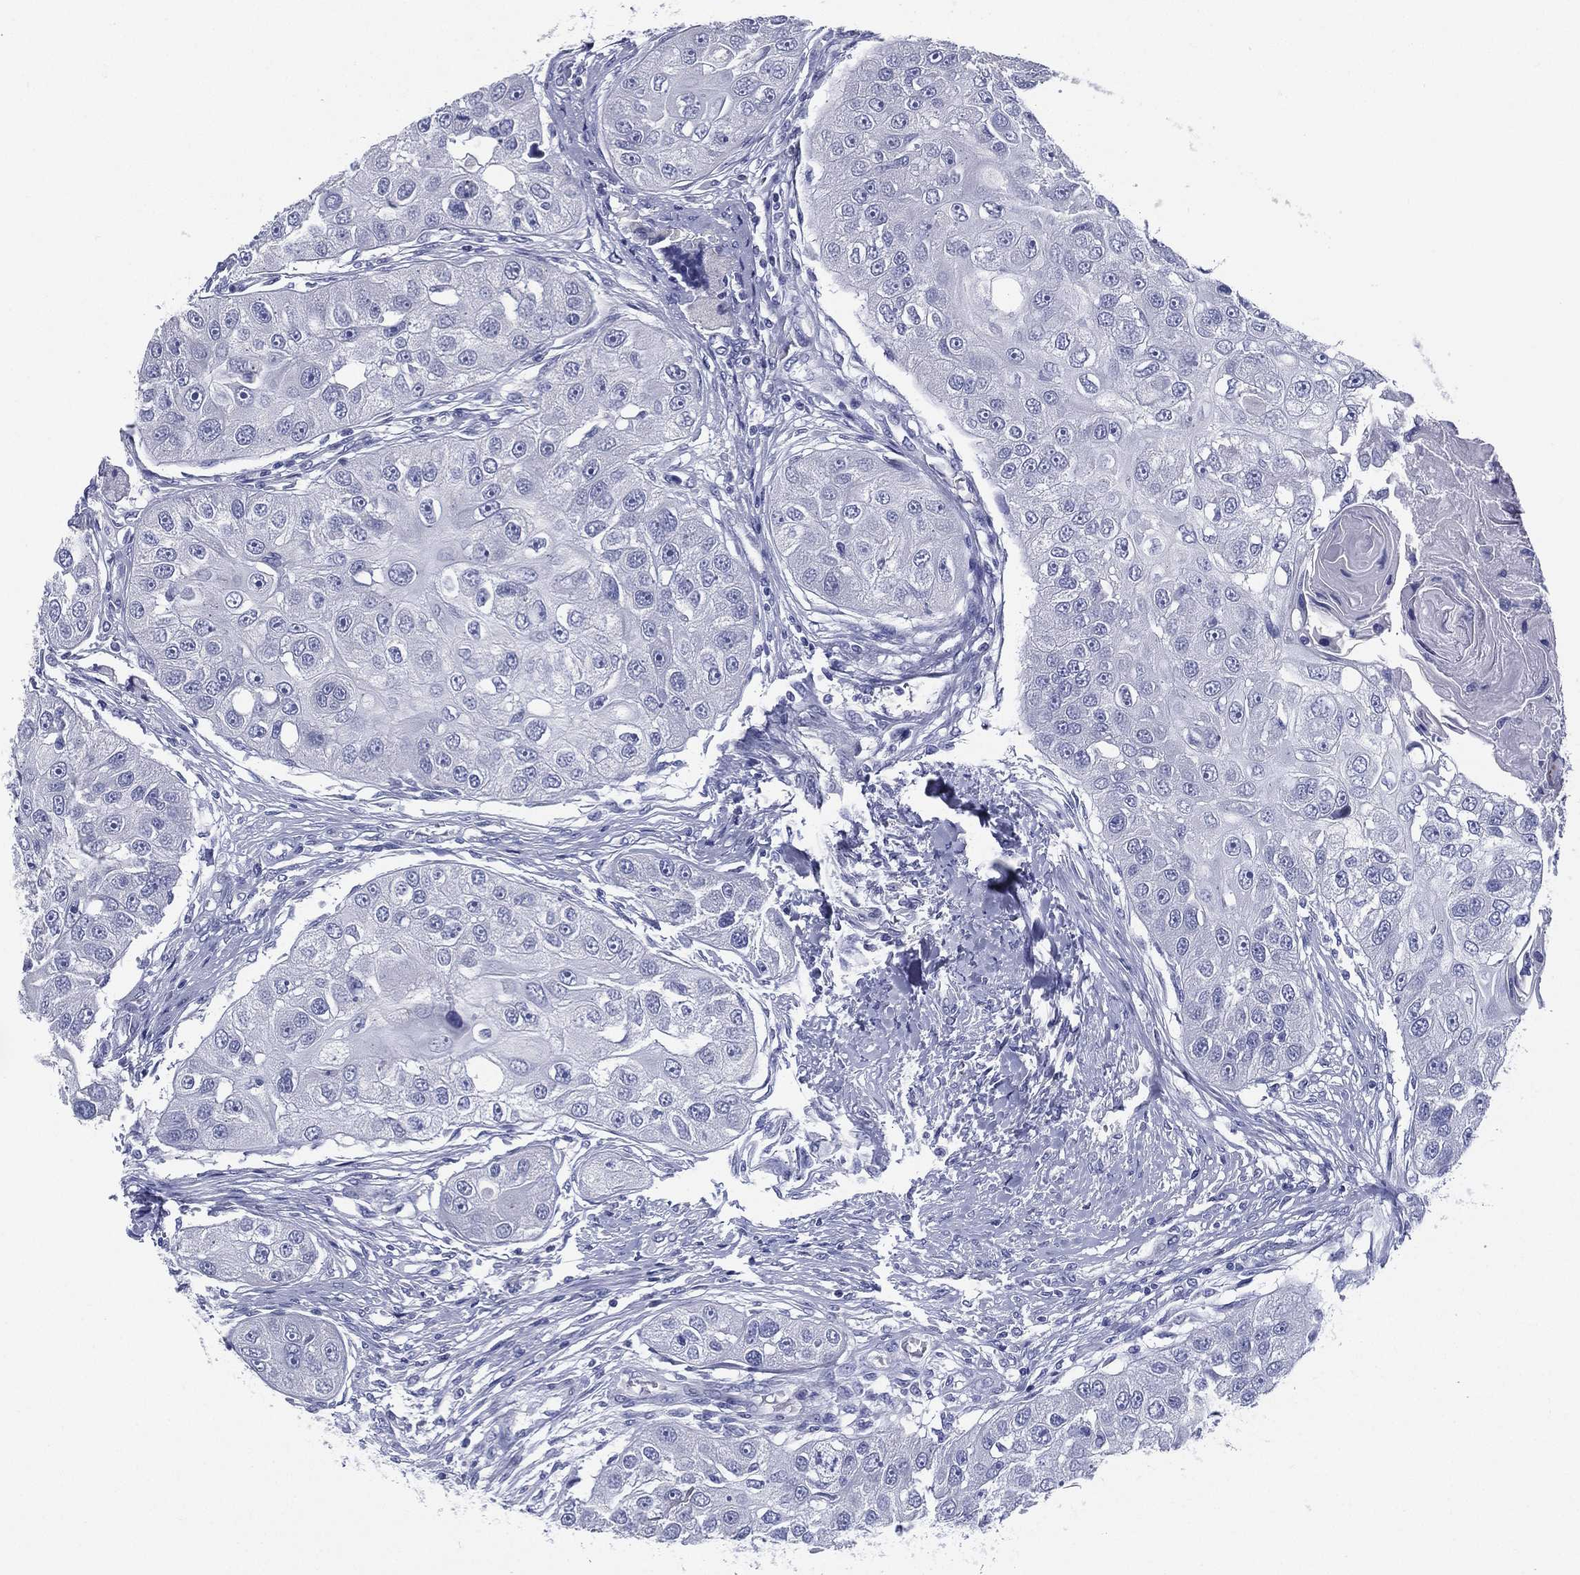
{"staining": {"intensity": "negative", "quantity": "none", "location": "none"}, "tissue": "head and neck cancer", "cell_type": "Tumor cells", "image_type": "cancer", "snomed": [{"axis": "morphology", "description": "Normal tissue, NOS"}, {"axis": "morphology", "description": "Squamous cell carcinoma, NOS"}, {"axis": "topography", "description": "Skeletal muscle"}, {"axis": "topography", "description": "Head-Neck"}], "caption": "Immunohistochemical staining of human head and neck cancer displays no significant staining in tumor cells.", "gene": "RSPH4A", "patient": {"sex": "male", "age": 51}}